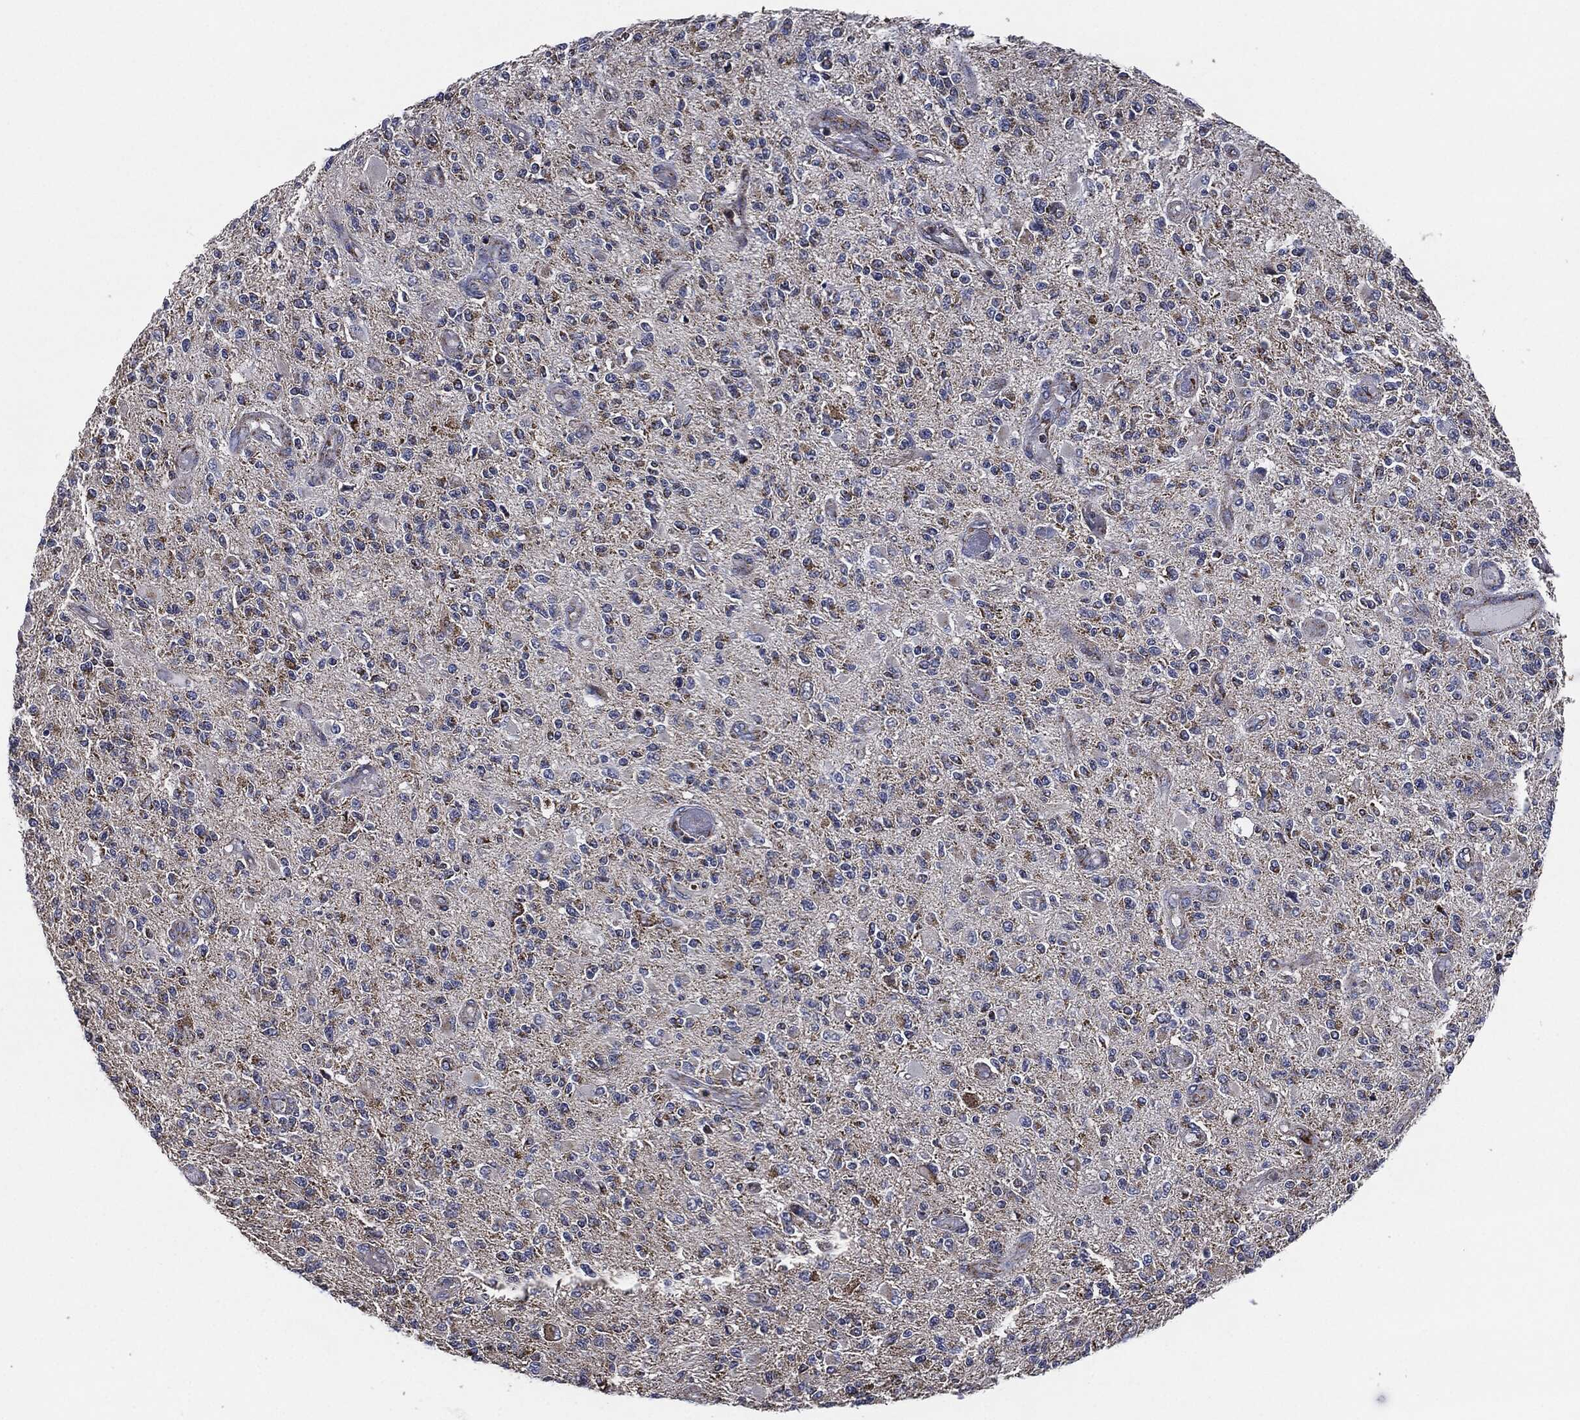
{"staining": {"intensity": "negative", "quantity": "none", "location": "none"}, "tissue": "glioma", "cell_type": "Tumor cells", "image_type": "cancer", "snomed": [{"axis": "morphology", "description": "Glioma, malignant, High grade"}, {"axis": "topography", "description": "Brain"}], "caption": "The image displays no significant staining in tumor cells of malignant high-grade glioma.", "gene": "NDUFV2", "patient": {"sex": "female", "age": 63}}